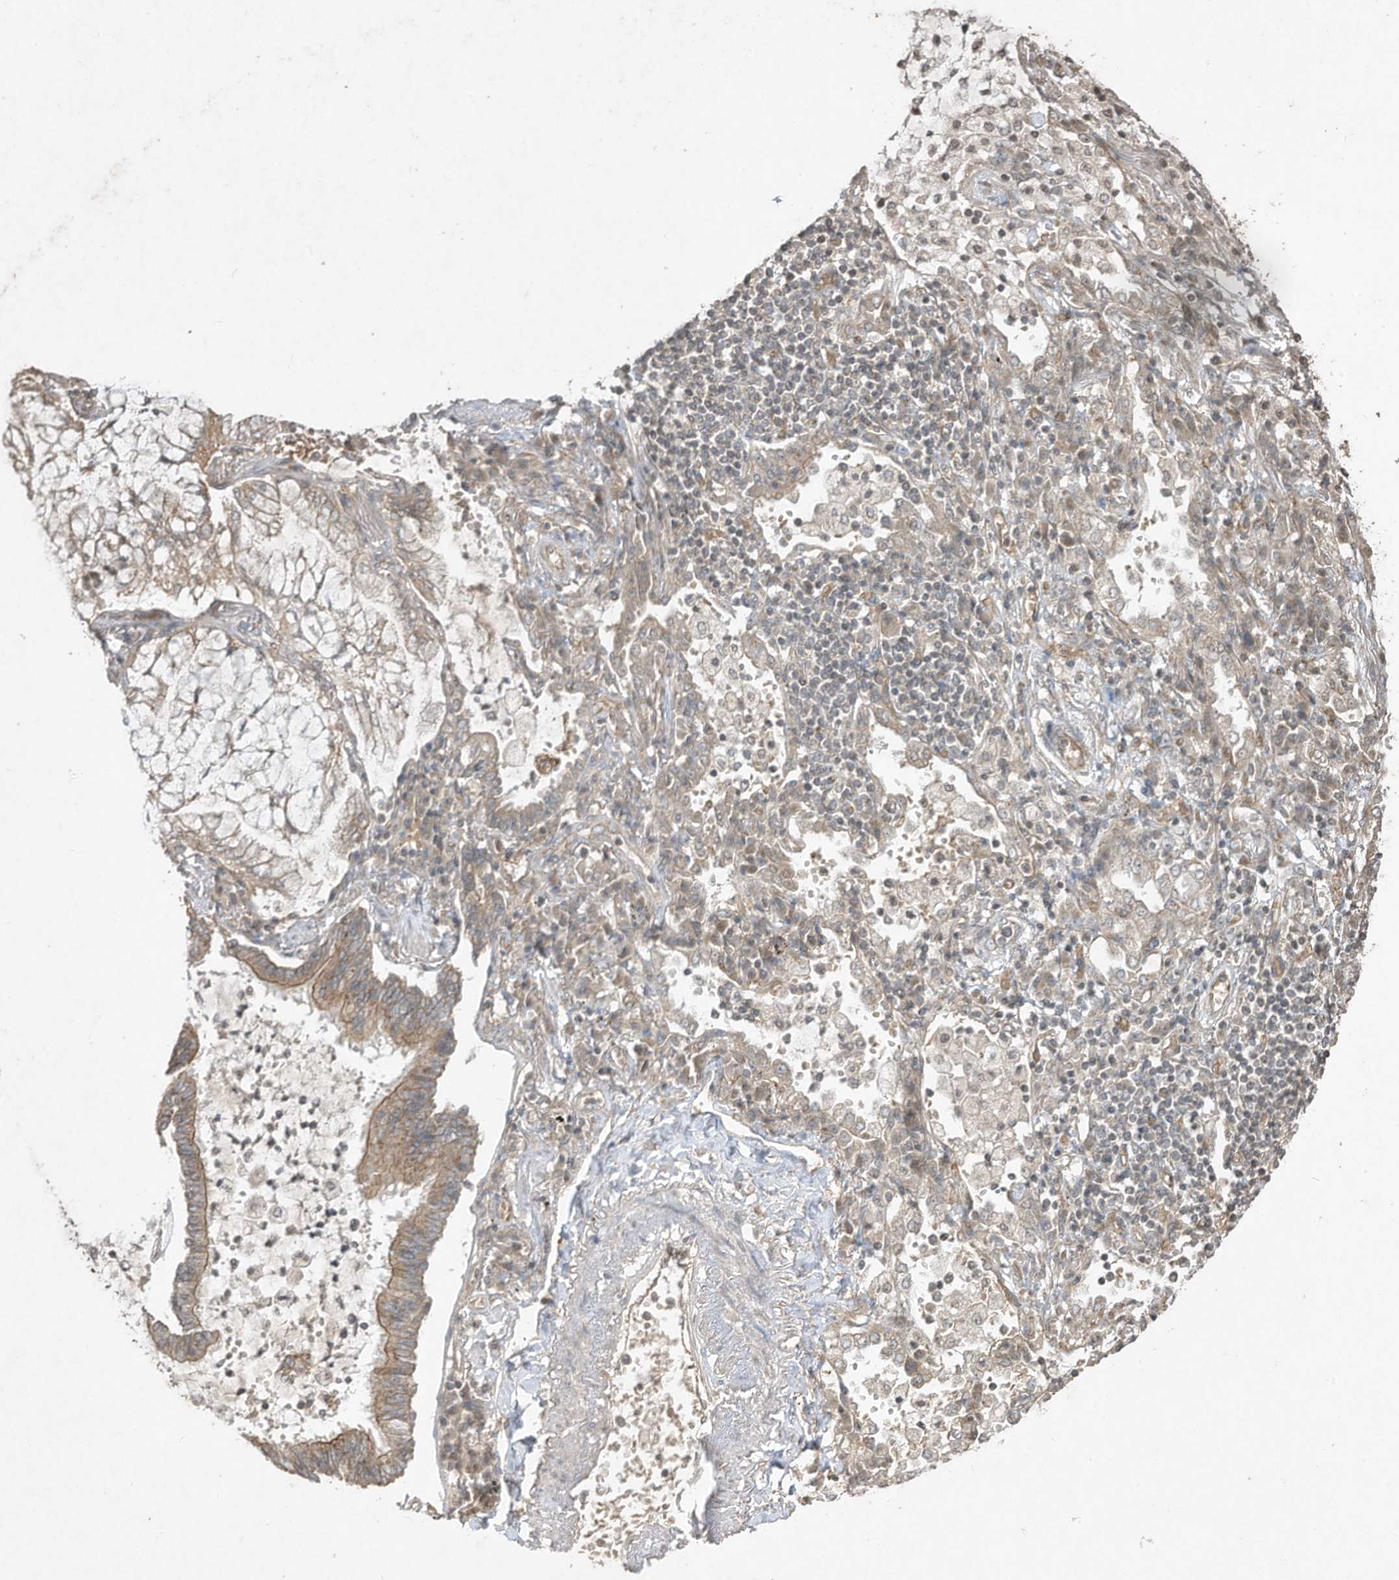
{"staining": {"intensity": "moderate", "quantity": "25%-75%", "location": "cytoplasmic/membranous"}, "tissue": "lung cancer", "cell_type": "Tumor cells", "image_type": "cancer", "snomed": [{"axis": "morphology", "description": "Adenocarcinoma, NOS"}, {"axis": "topography", "description": "Lung"}], "caption": "Moderate cytoplasmic/membranous expression for a protein is seen in about 25%-75% of tumor cells of adenocarcinoma (lung) using immunohistochemistry (IHC).", "gene": "MATN2", "patient": {"sex": "female", "age": 70}}